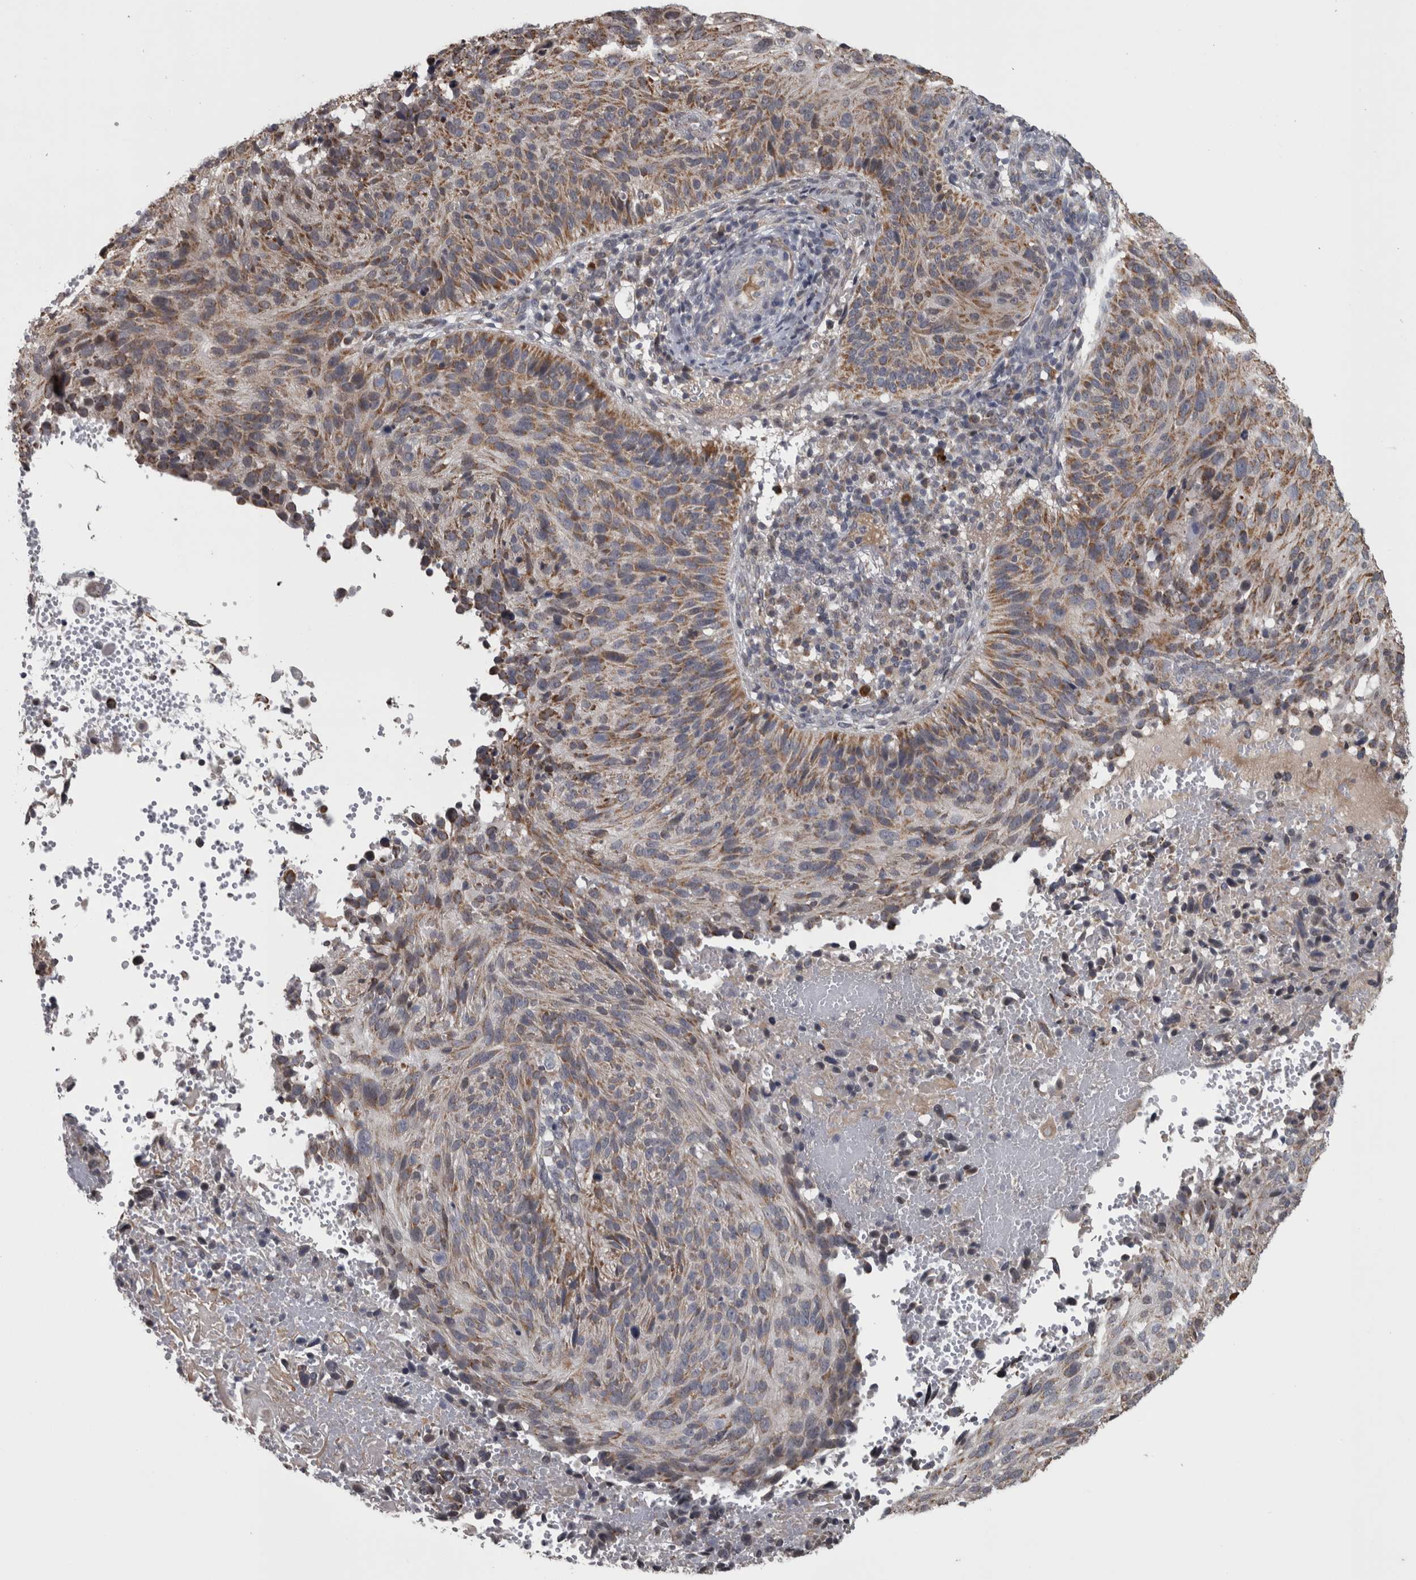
{"staining": {"intensity": "moderate", "quantity": ">75%", "location": "cytoplasmic/membranous"}, "tissue": "cervical cancer", "cell_type": "Tumor cells", "image_type": "cancer", "snomed": [{"axis": "morphology", "description": "Squamous cell carcinoma, NOS"}, {"axis": "topography", "description": "Cervix"}], "caption": "A medium amount of moderate cytoplasmic/membranous positivity is seen in approximately >75% of tumor cells in cervical squamous cell carcinoma tissue.", "gene": "DBT", "patient": {"sex": "female", "age": 74}}